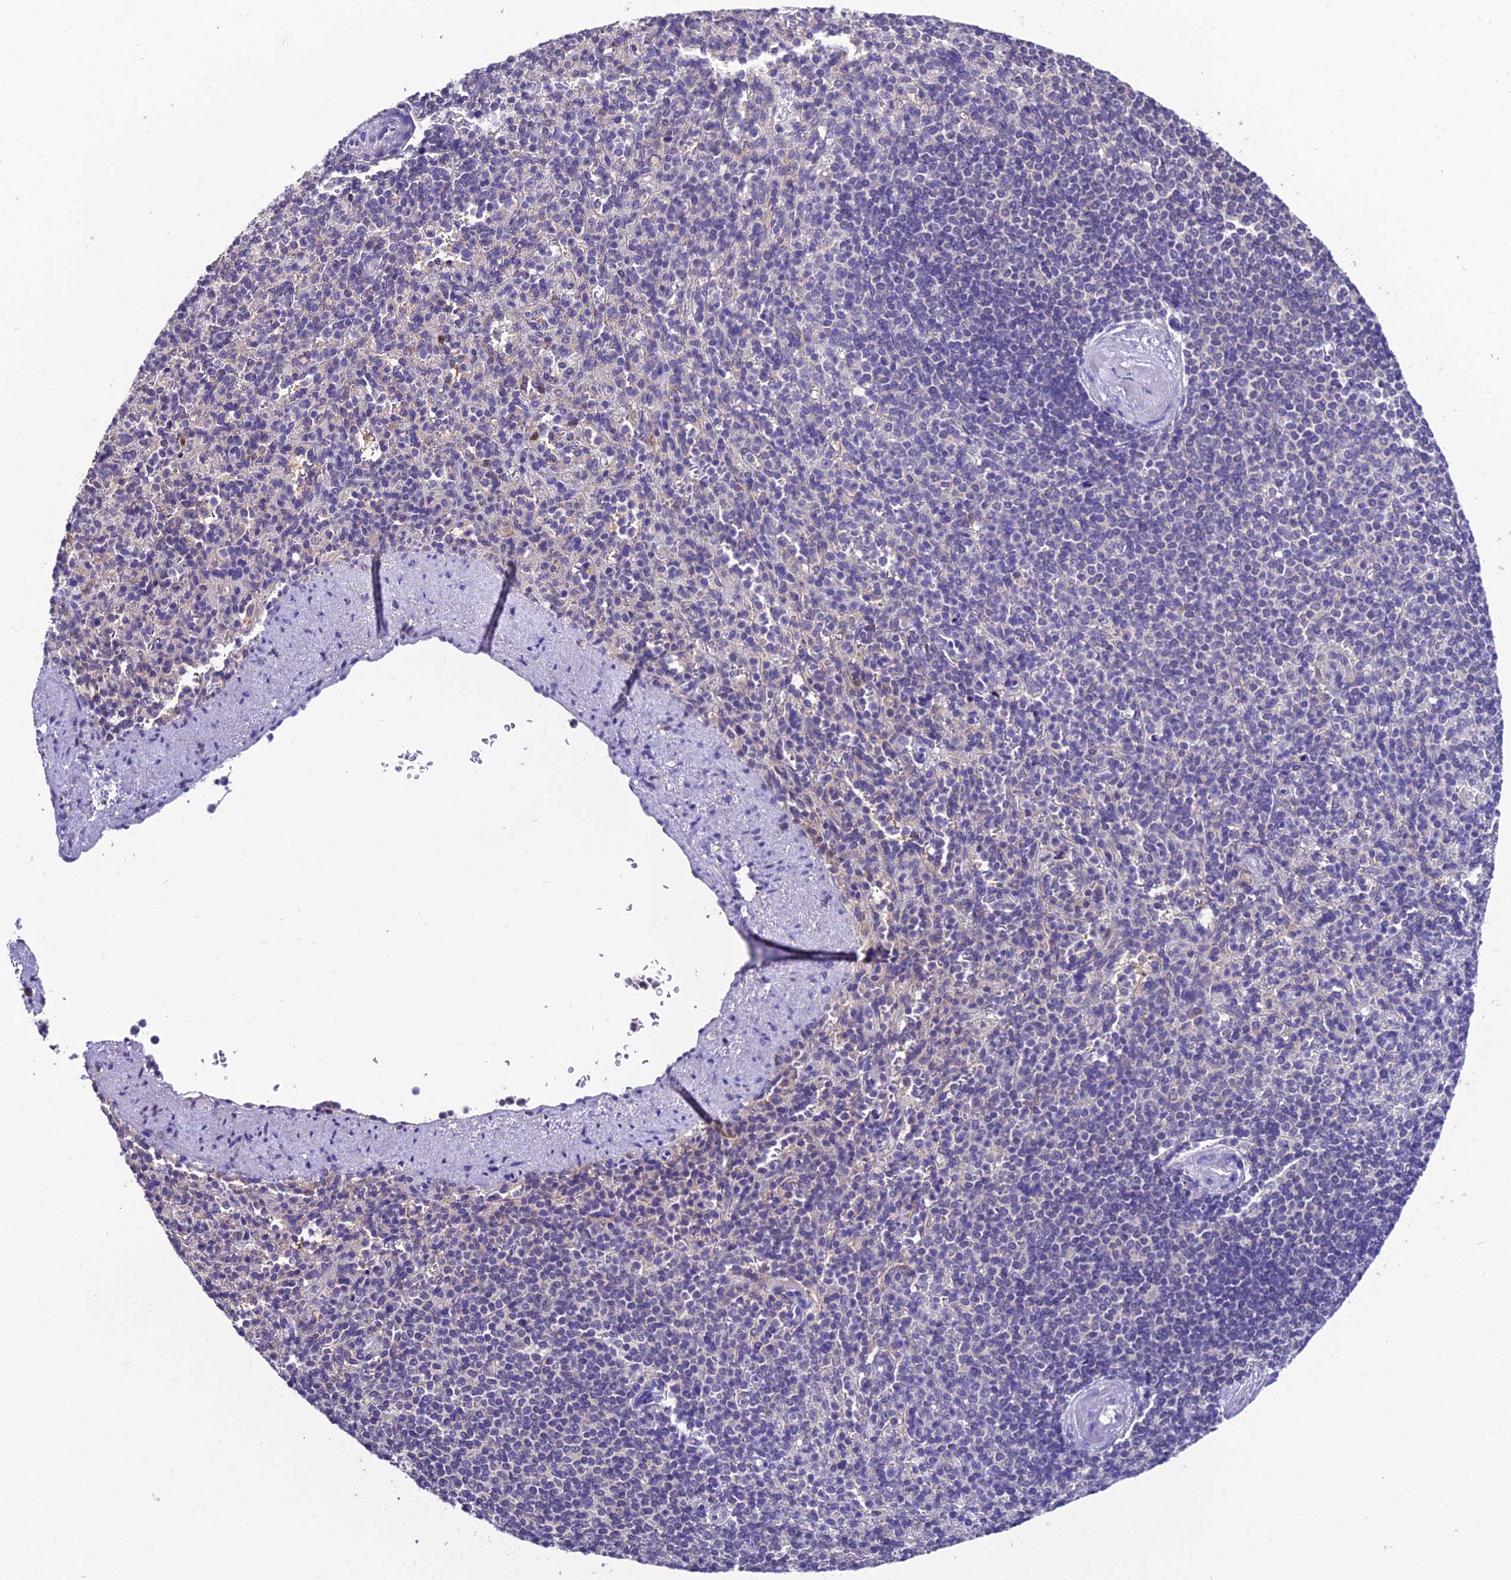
{"staining": {"intensity": "negative", "quantity": "none", "location": "none"}, "tissue": "spleen", "cell_type": "Cells in red pulp", "image_type": "normal", "snomed": [{"axis": "morphology", "description": "Normal tissue, NOS"}, {"axis": "topography", "description": "Spleen"}], "caption": "DAB (3,3'-diaminobenzidine) immunohistochemical staining of unremarkable human spleen exhibits no significant positivity in cells in red pulp. (DAB (3,3'-diaminobenzidine) immunohistochemistry, high magnification).", "gene": "LGALS7", "patient": {"sex": "female", "age": 74}}